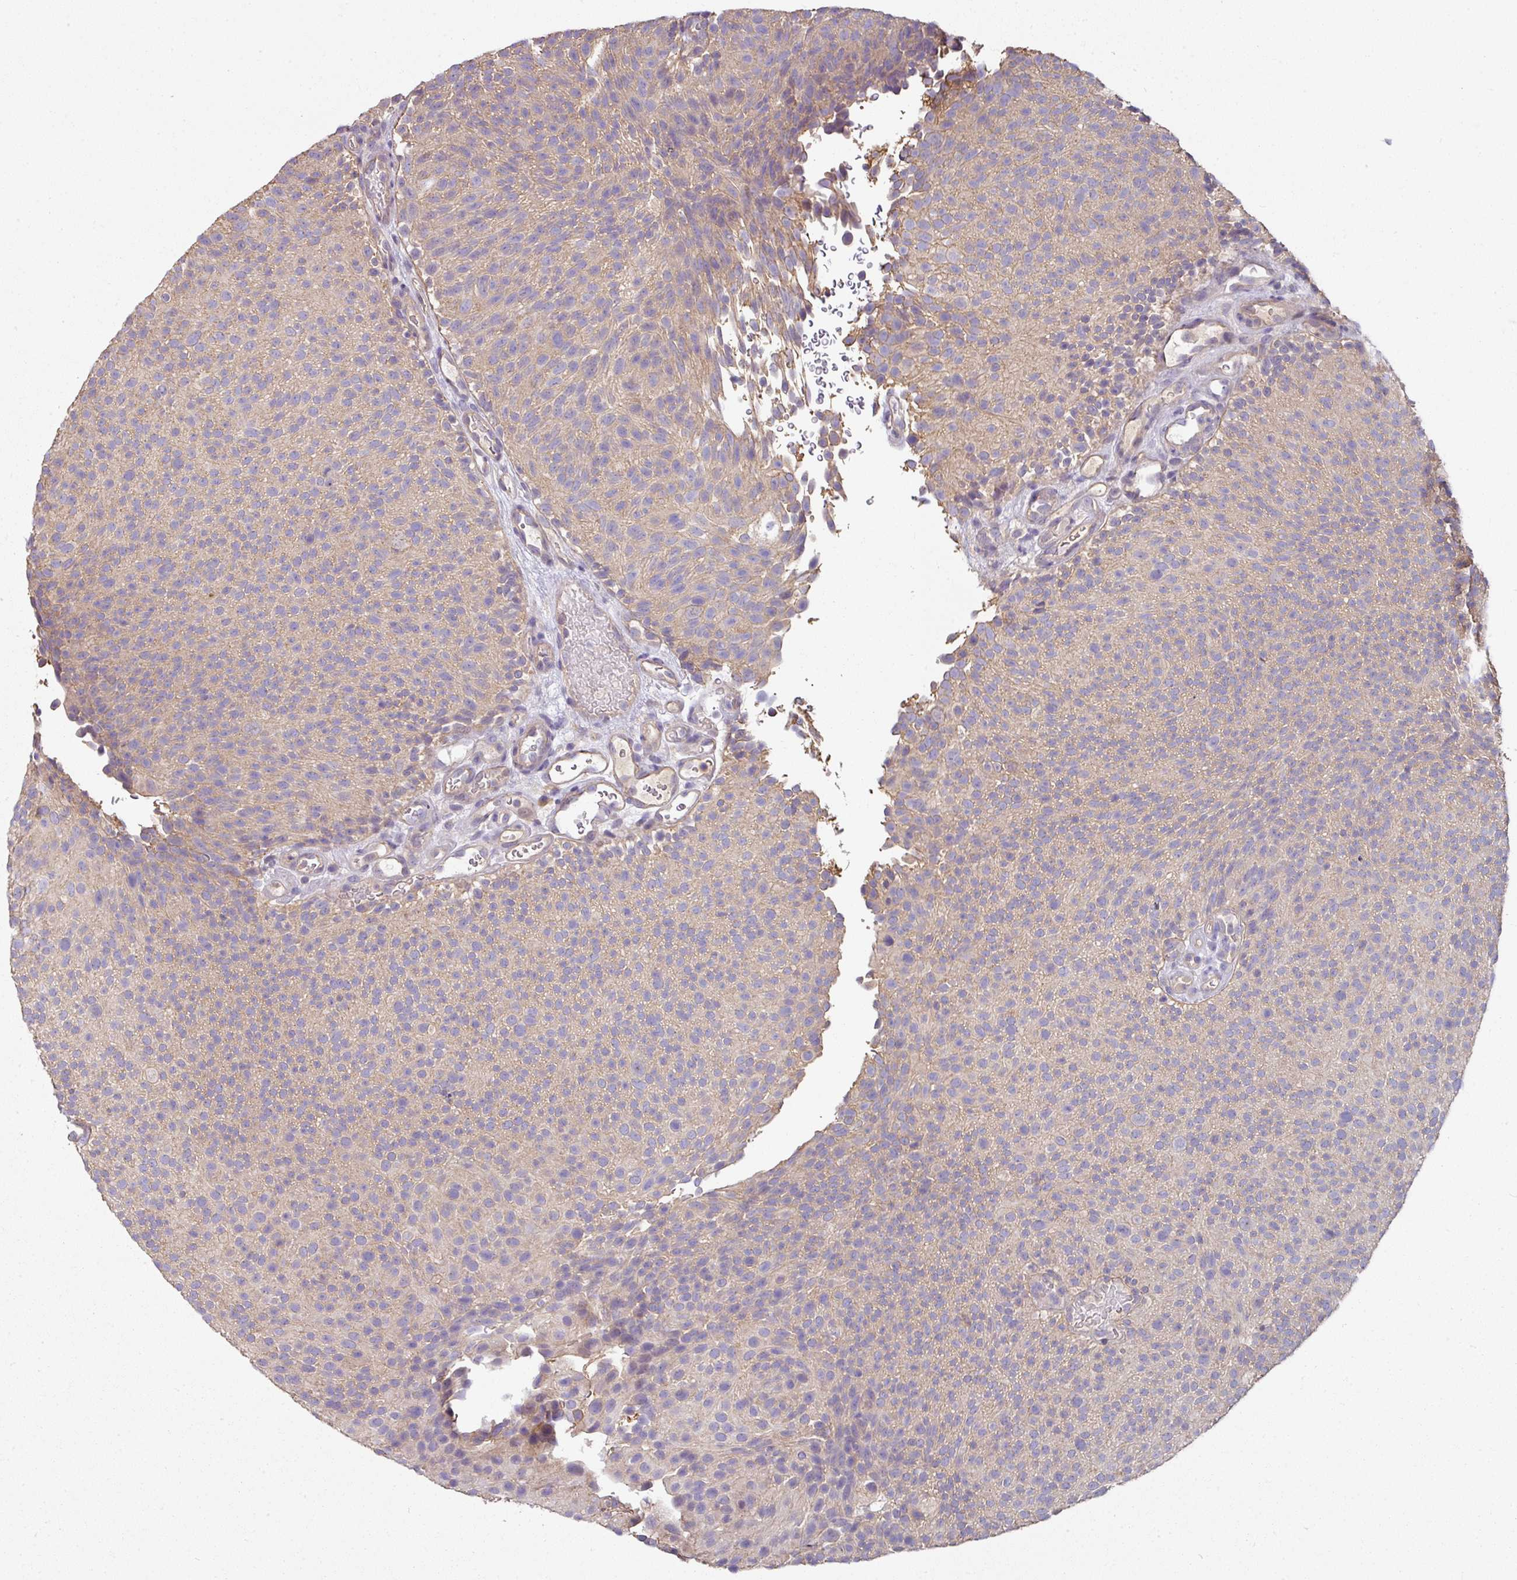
{"staining": {"intensity": "negative", "quantity": "none", "location": "none"}, "tissue": "urothelial cancer", "cell_type": "Tumor cells", "image_type": "cancer", "snomed": [{"axis": "morphology", "description": "Urothelial carcinoma, Low grade"}, {"axis": "topography", "description": "Urinary bladder"}], "caption": "A high-resolution histopathology image shows immunohistochemistry staining of urothelial carcinoma (low-grade), which displays no significant staining in tumor cells.", "gene": "C4orf48", "patient": {"sex": "male", "age": 78}}